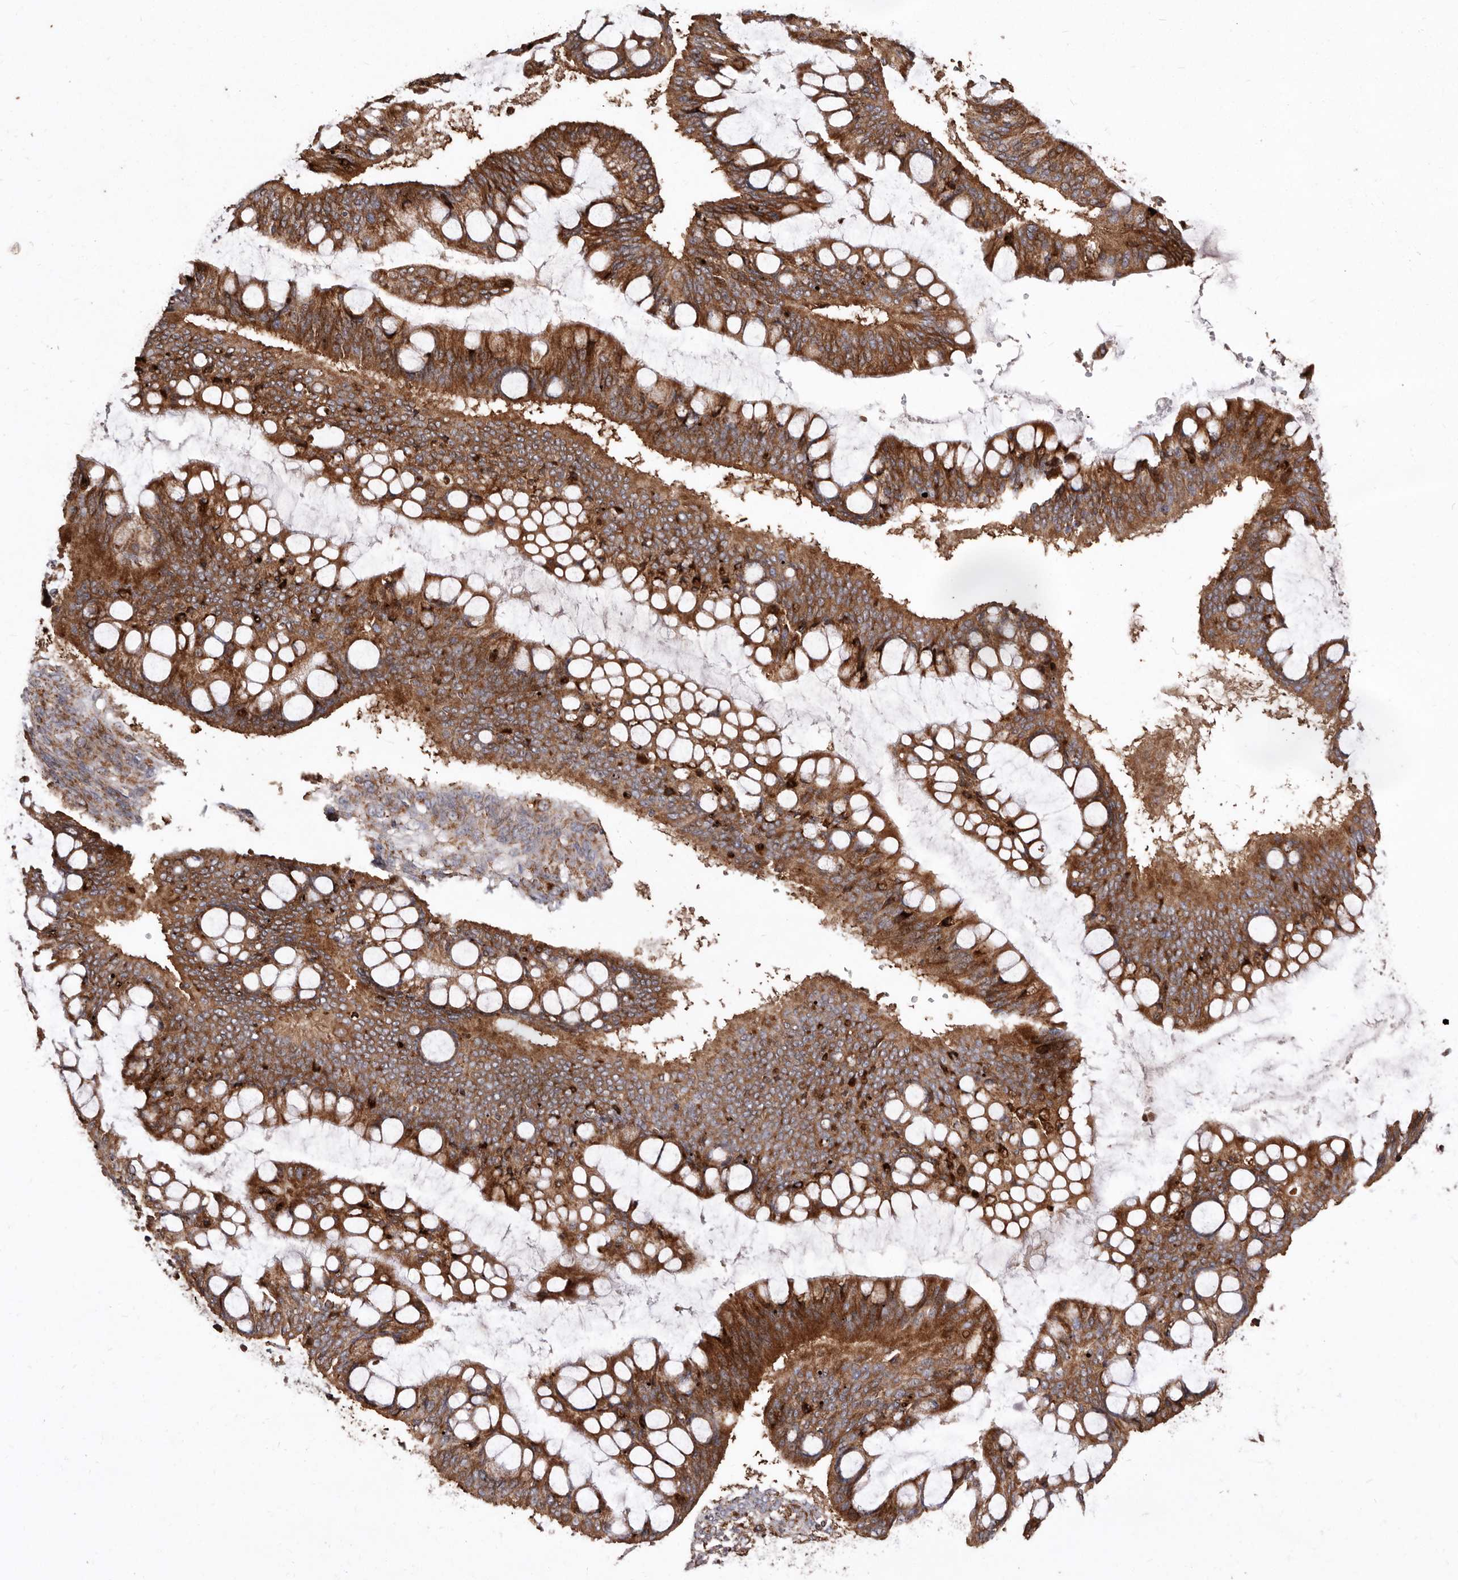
{"staining": {"intensity": "strong", "quantity": ">75%", "location": "cytoplasmic/membranous"}, "tissue": "ovarian cancer", "cell_type": "Tumor cells", "image_type": "cancer", "snomed": [{"axis": "morphology", "description": "Cystadenocarcinoma, mucinous, NOS"}, {"axis": "topography", "description": "Ovary"}], "caption": "Ovarian cancer (mucinous cystadenocarcinoma) stained with DAB IHC displays high levels of strong cytoplasmic/membranous positivity in about >75% of tumor cells.", "gene": "STEAP2", "patient": {"sex": "female", "age": 73}}